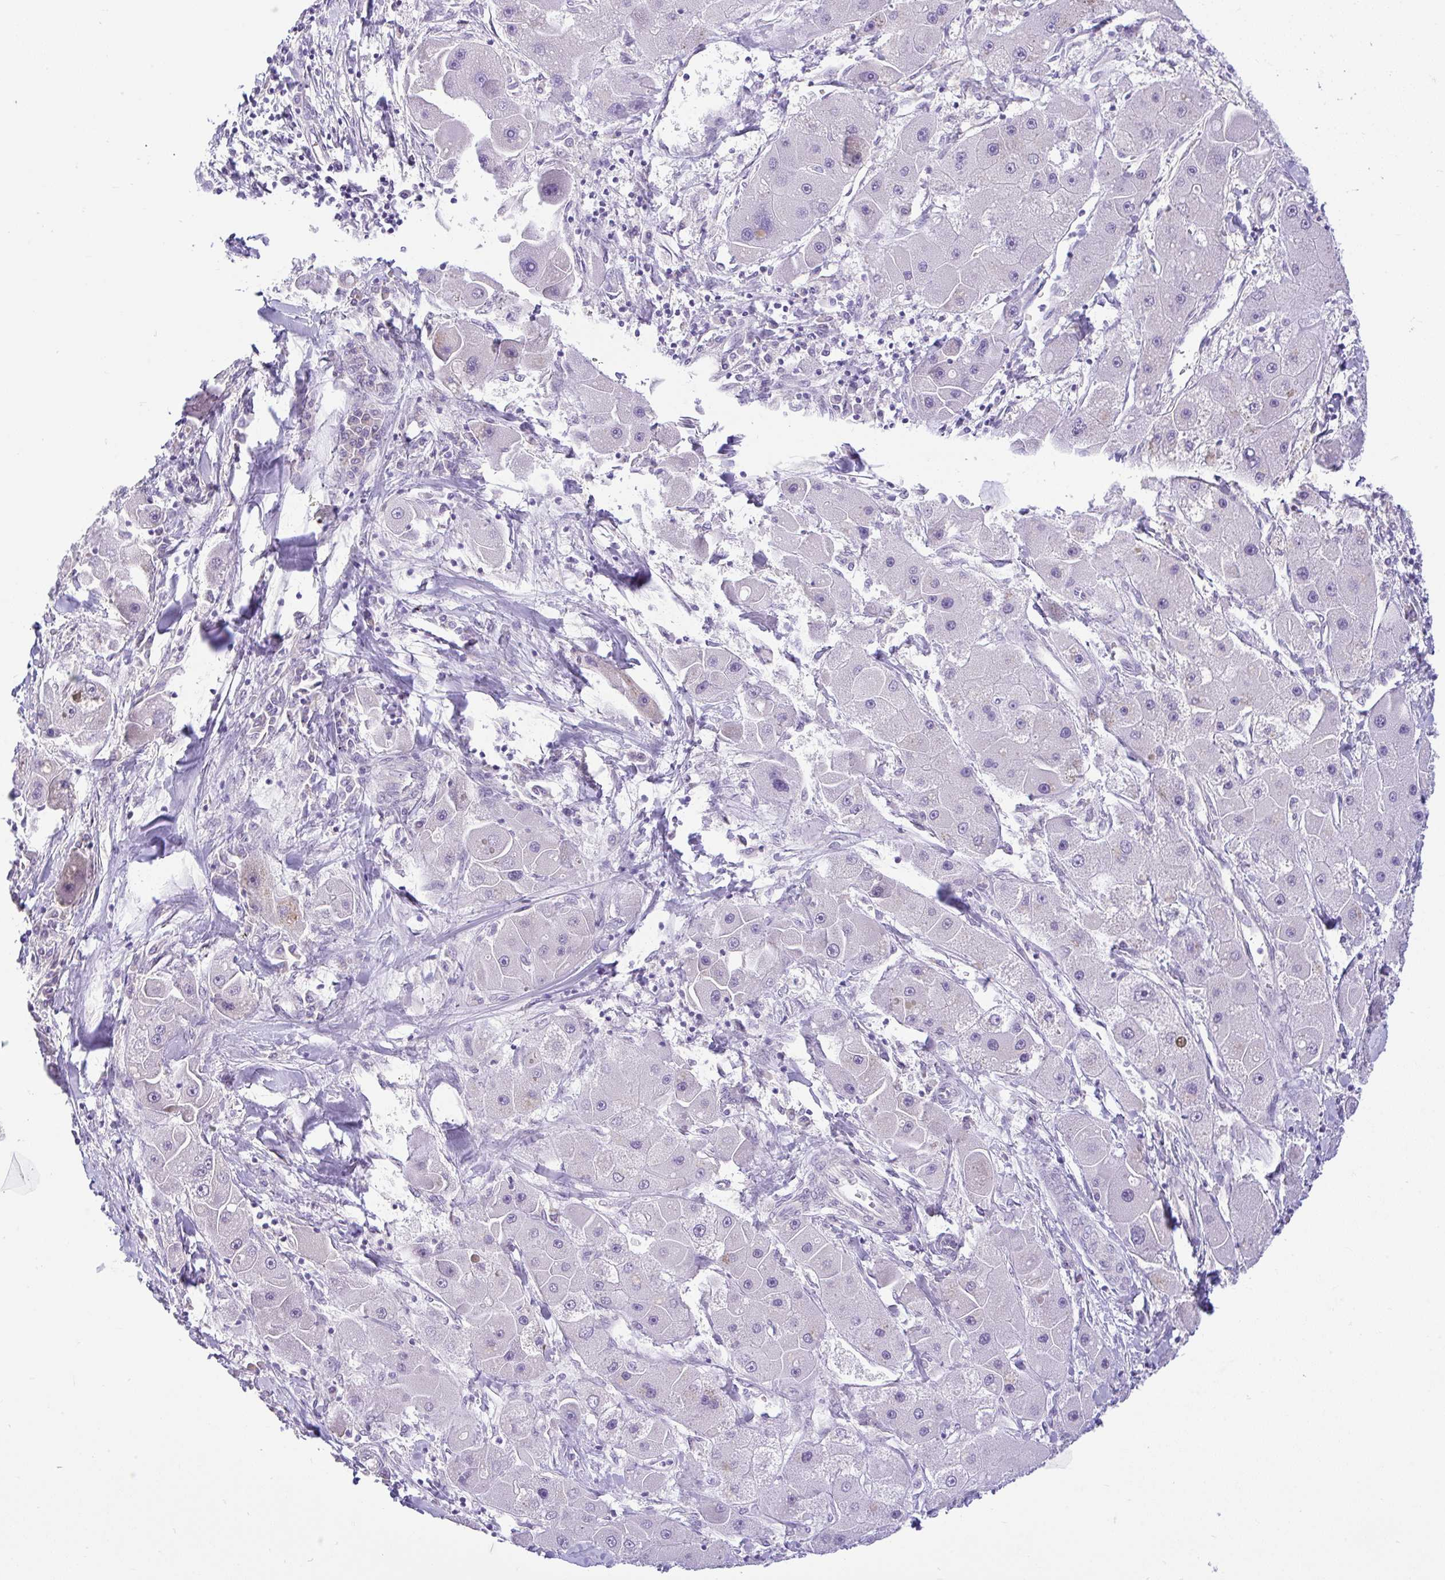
{"staining": {"intensity": "negative", "quantity": "none", "location": "none"}, "tissue": "liver cancer", "cell_type": "Tumor cells", "image_type": "cancer", "snomed": [{"axis": "morphology", "description": "Carcinoma, Hepatocellular, NOS"}, {"axis": "topography", "description": "Liver"}], "caption": "Human hepatocellular carcinoma (liver) stained for a protein using immunohistochemistry (IHC) displays no expression in tumor cells.", "gene": "PYCR2", "patient": {"sex": "male", "age": 24}}